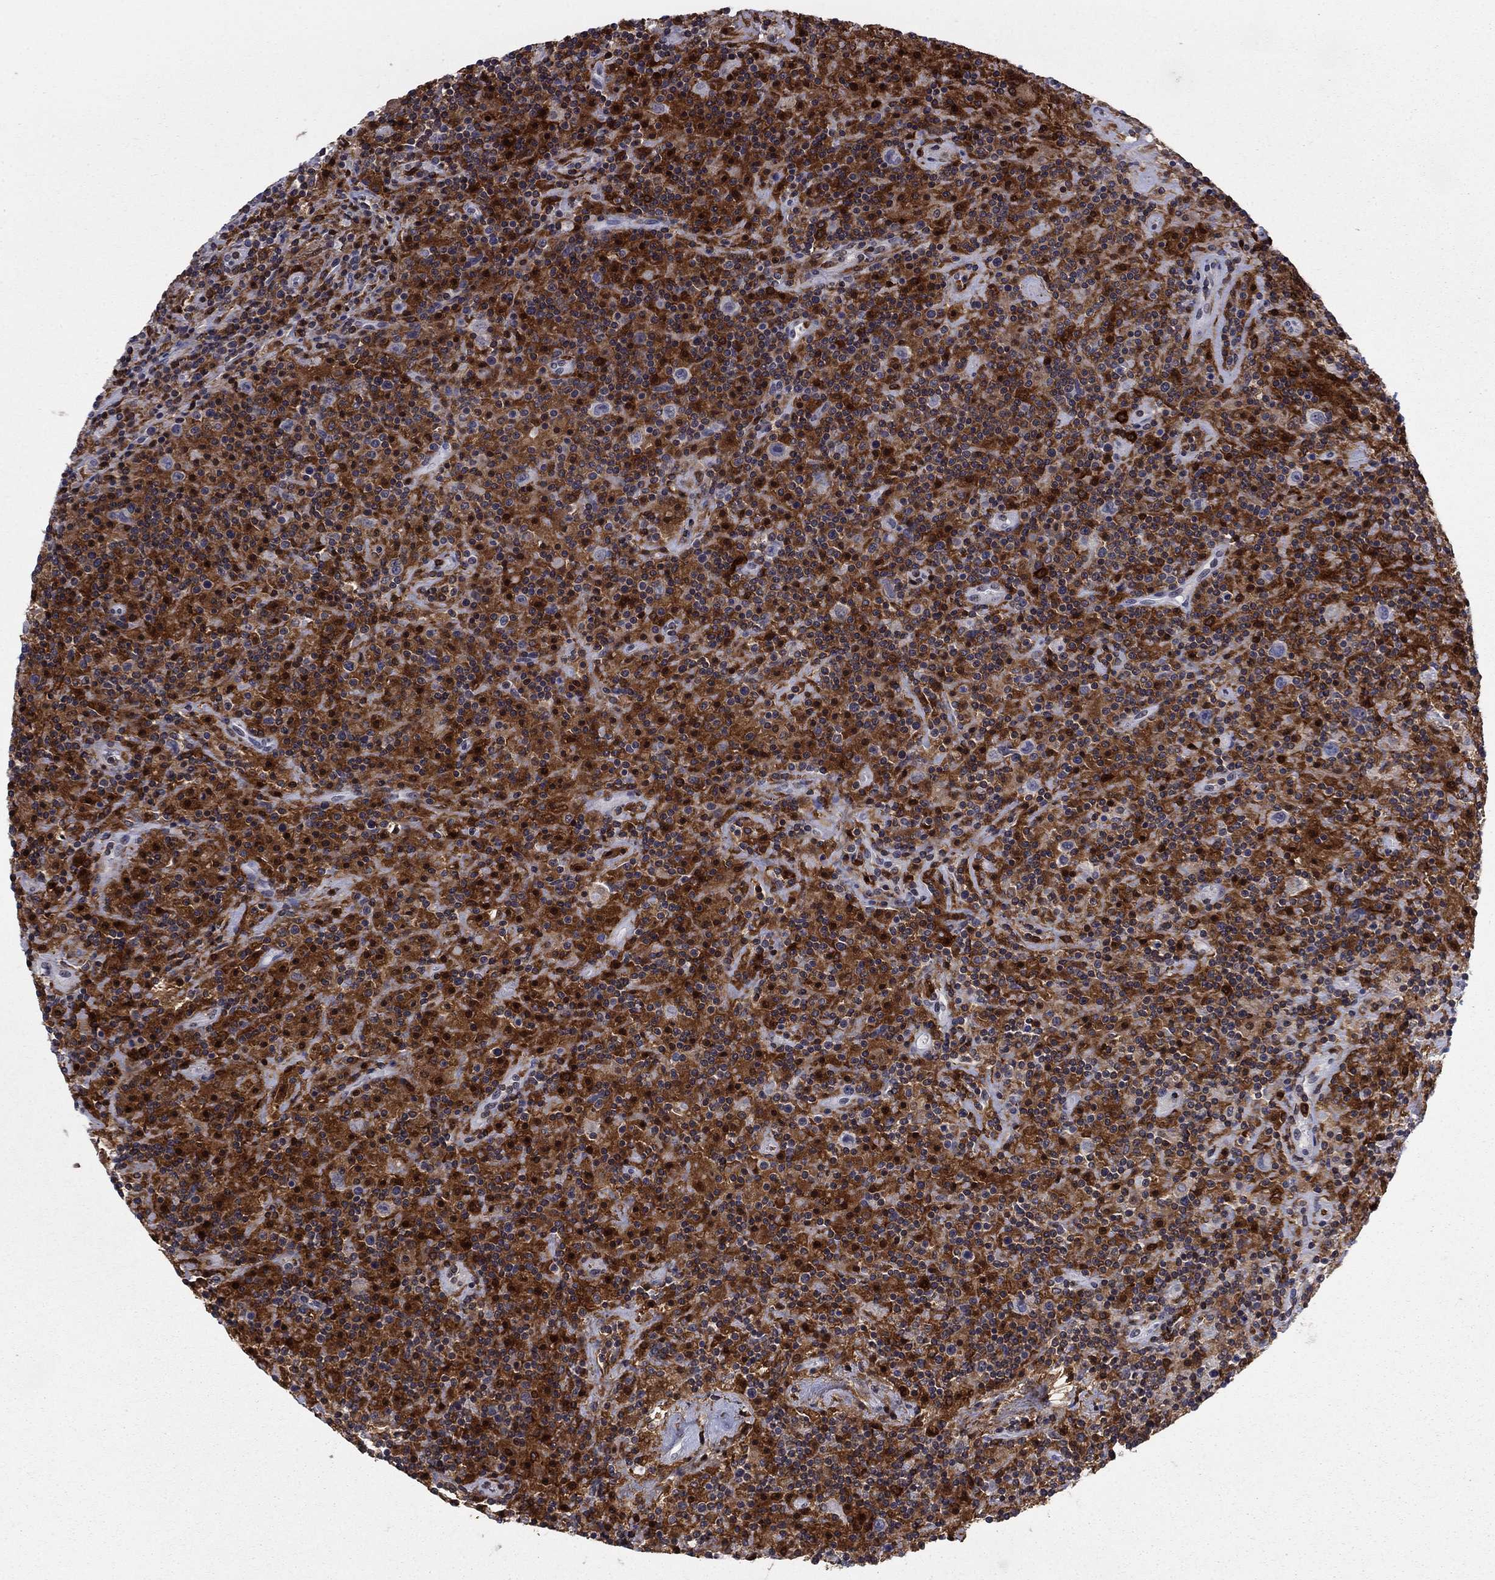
{"staining": {"intensity": "negative", "quantity": "none", "location": "none"}, "tissue": "lymphoma", "cell_type": "Tumor cells", "image_type": "cancer", "snomed": [{"axis": "morphology", "description": "Hodgkin's disease, NOS"}, {"axis": "topography", "description": "Lymph node"}], "caption": "Micrograph shows no significant protein expression in tumor cells of Hodgkin's disease.", "gene": "PLCB2", "patient": {"sex": "male", "age": 70}}